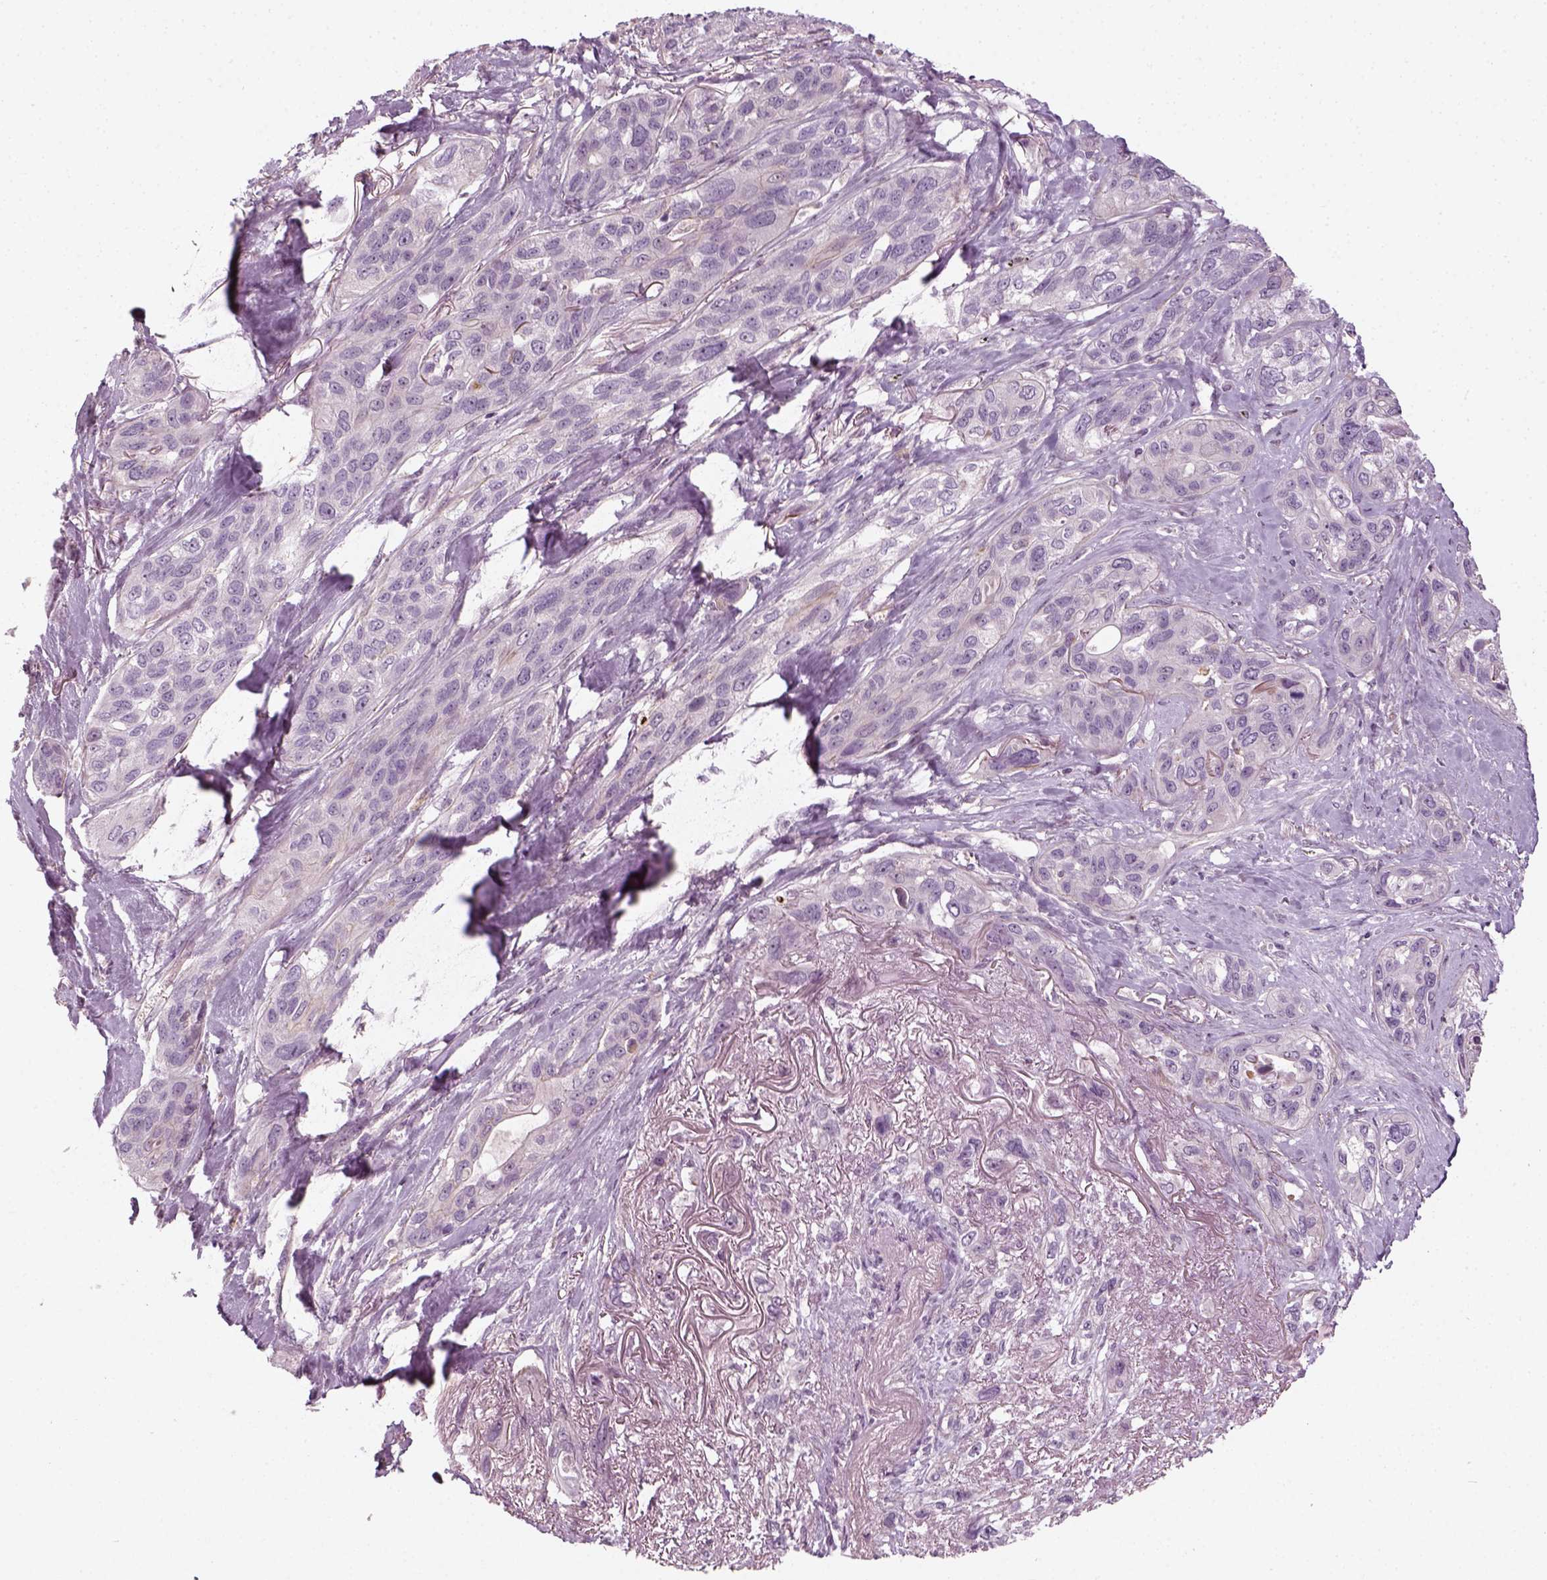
{"staining": {"intensity": "negative", "quantity": "none", "location": "none"}, "tissue": "lung cancer", "cell_type": "Tumor cells", "image_type": "cancer", "snomed": [{"axis": "morphology", "description": "Squamous cell carcinoma, NOS"}, {"axis": "topography", "description": "Lung"}], "caption": "Tumor cells show no significant positivity in lung squamous cell carcinoma.", "gene": "DNASE1L1", "patient": {"sex": "female", "age": 70}}